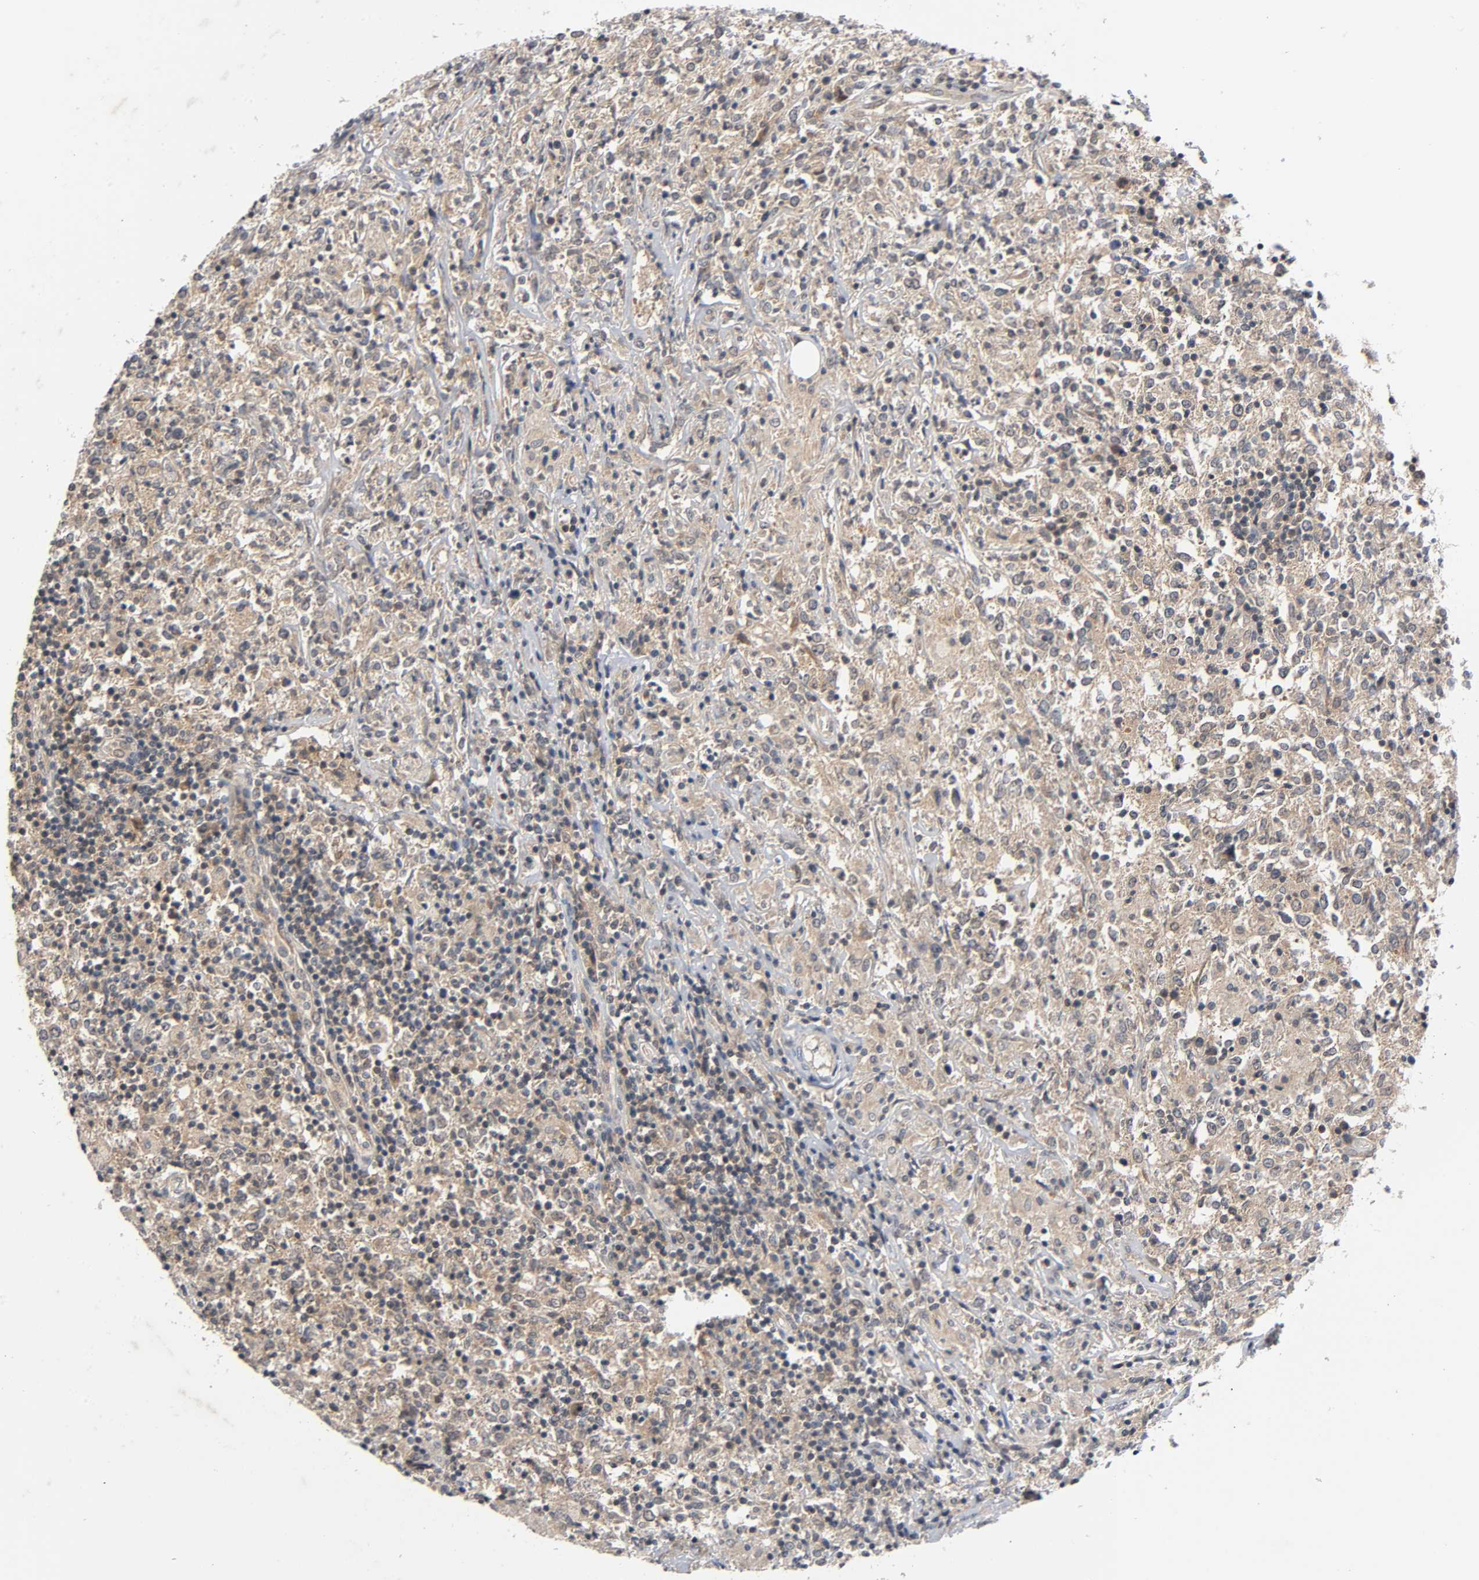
{"staining": {"intensity": "moderate", "quantity": ">75%", "location": "cytoplasmic/membranous"}, "tissue": "lymphoma", "cell_type": "Tumor cells", "image_type": "cancer", "snomed": [{"axis": "morphology", "description": "Malignant lymphoma, non-Hodgkin's type, High grade"}, {"axis": "topography", "description": "Lymph node"}], "caption": "Immunohistochemical staining of human lymphoma demonstrates moderate cytoplasmic/membranous protein staining in approximately >75% of tumor cells.", "gene": "MAPK8", "patient": {"sex": "female", "age": 84}}